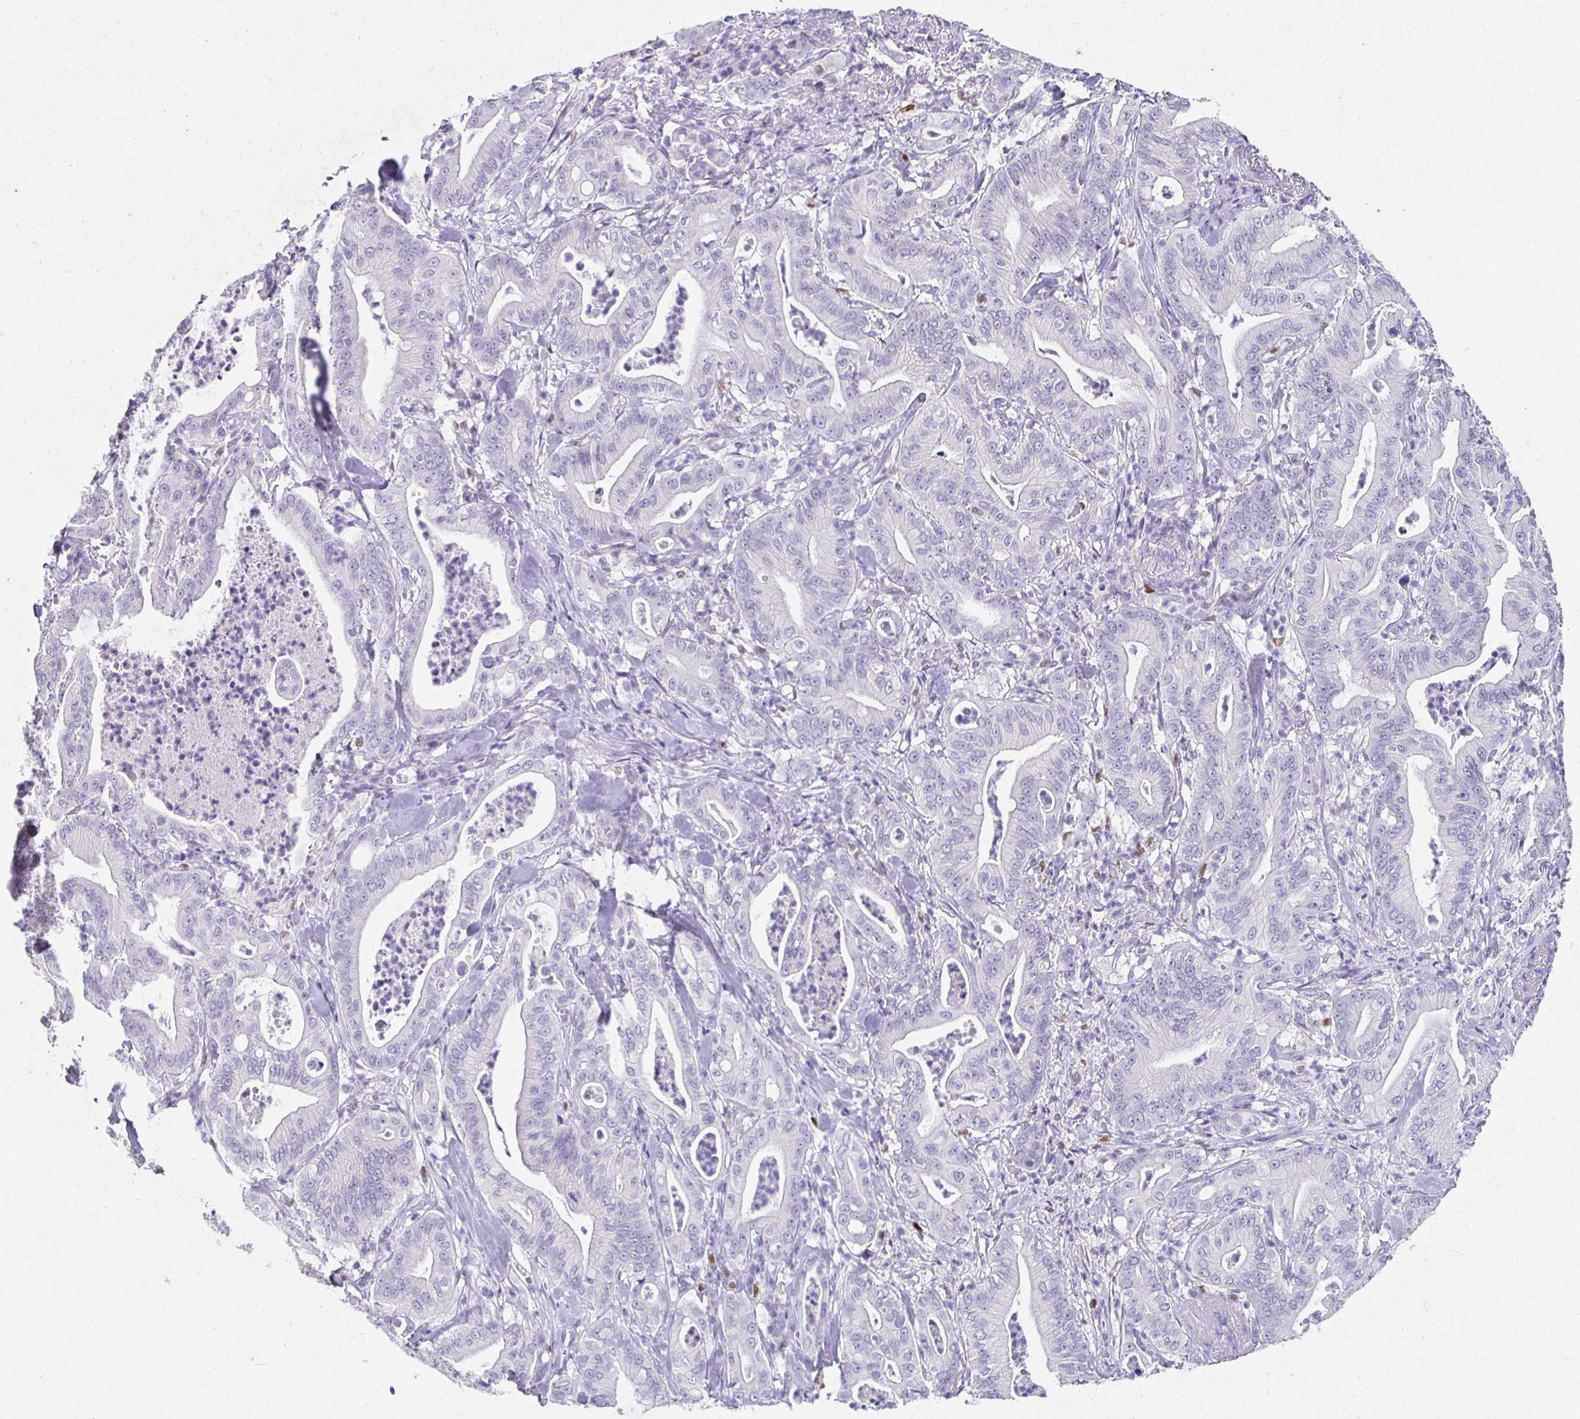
{"staining": {"intensity": "negative", "quantity": "none", "location": "none"}, "tissue": "pancreatic cancer", "cell_type": "Tumor cells", "image_type": "cancer", "snomed": [{"axis": "morphology", "description": "Adenocarcinoma, NOS"}, {"axis": "topography", "description": "Pancreas"}], "caption": "Adenocarcinoma (pancreatic) stained for a protein using IHC demonstrates no staining tumor cells.", "gene": "SATB1", "patient": {"sex": "male", "age": 71}}